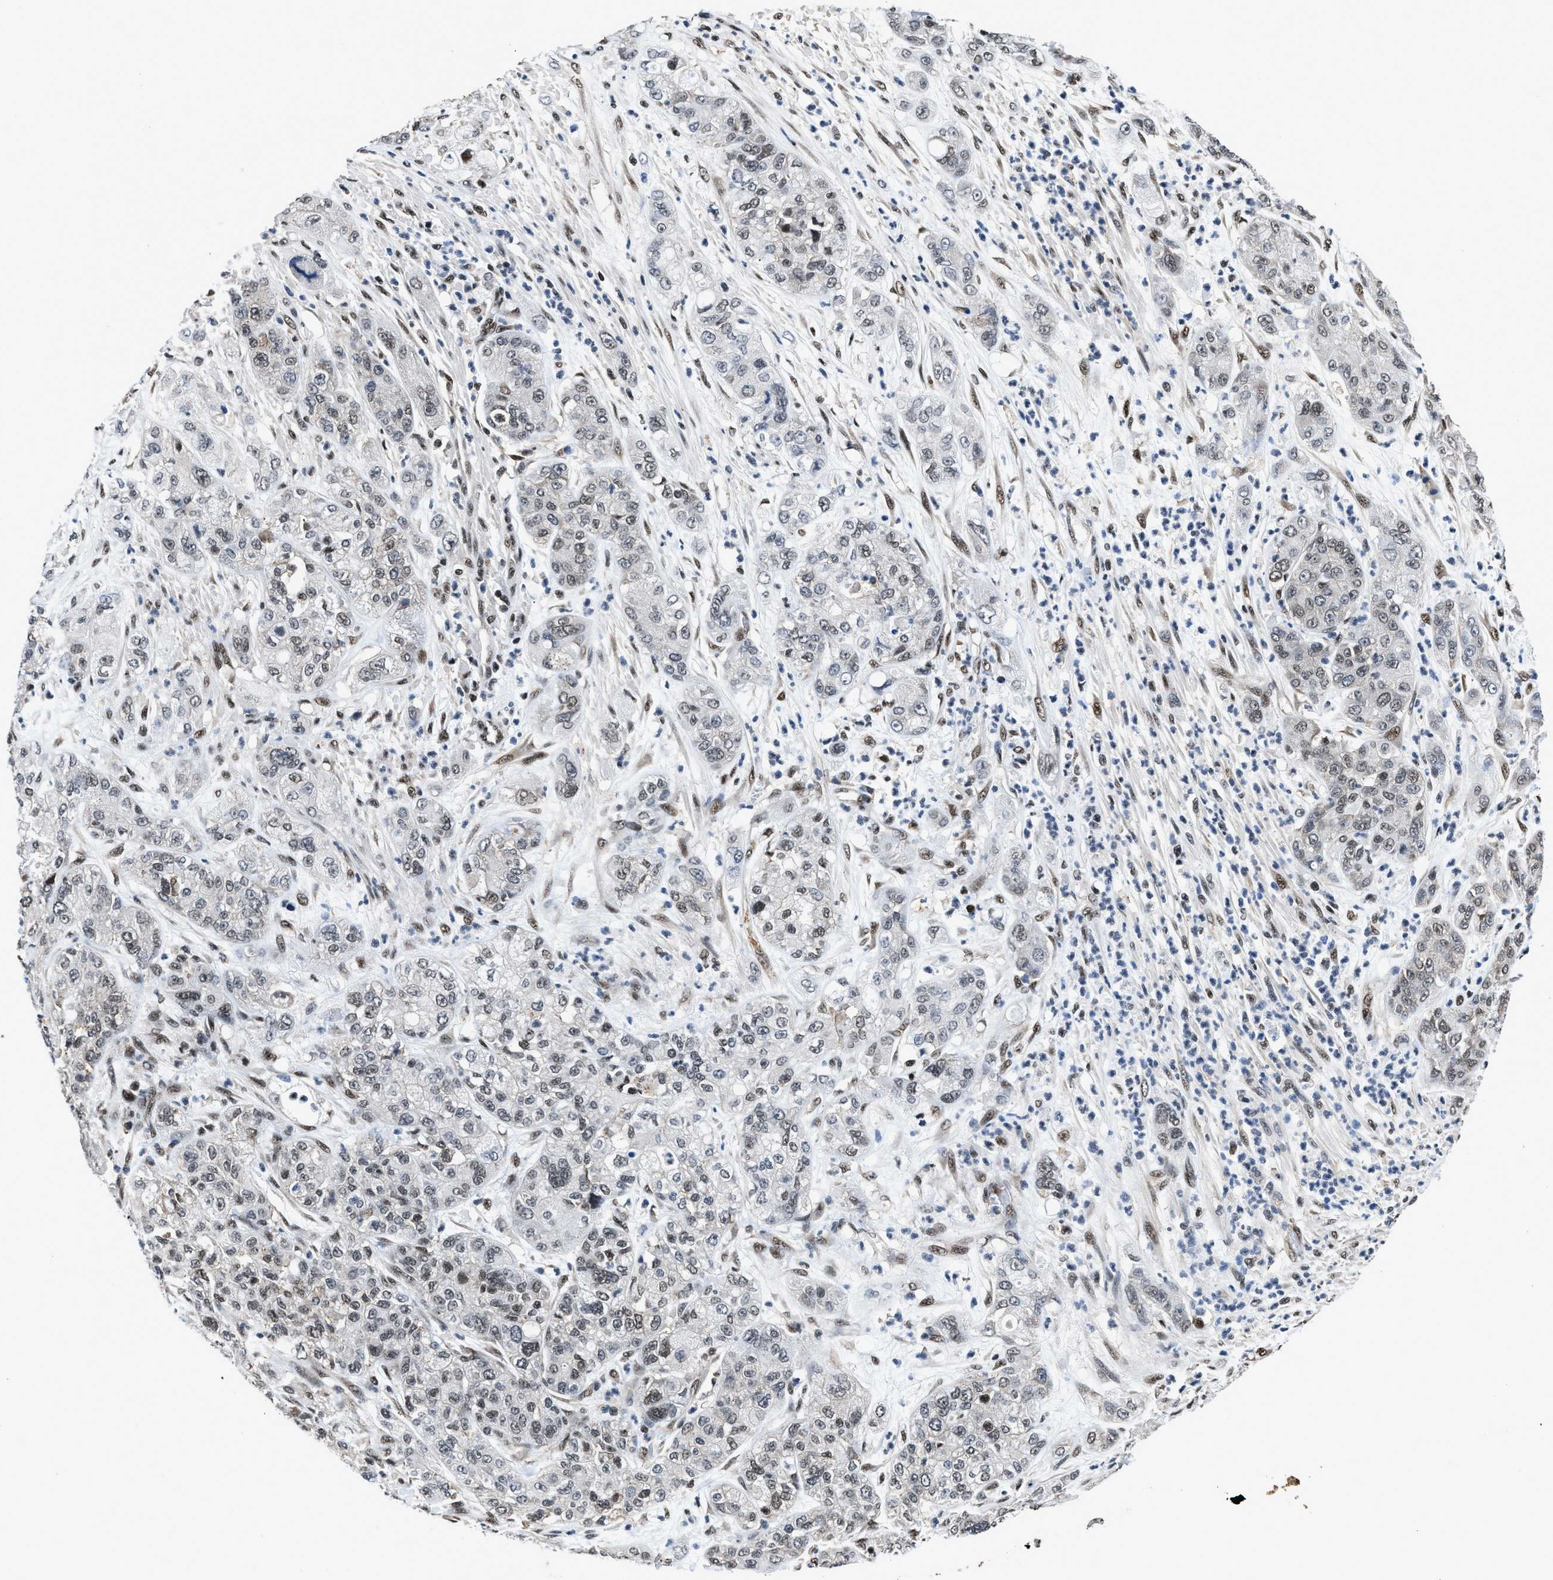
{"staining": {"intensity": "weak", "quantity": "25%-75%", "location": "nuclear"}, "tissue": "pancreatic cancer", "cell_type": "Tumor cells", "image_type": "cancer", "snomed": [{"axis": "morphology", "description": "Adenocarcinoma, NOS"}, {"axis": "topography", "description": "Pancreas"}], "caption": "DAB (3,3'-diaminobenzidine) immunohistochemical staining of pancreatic cancer exhibits weak nuclear protein expression in approximately 25%-75% of tumor cells.", "gene": "HNRNPH2", "patient": {"sex": "female", "age": 78}}